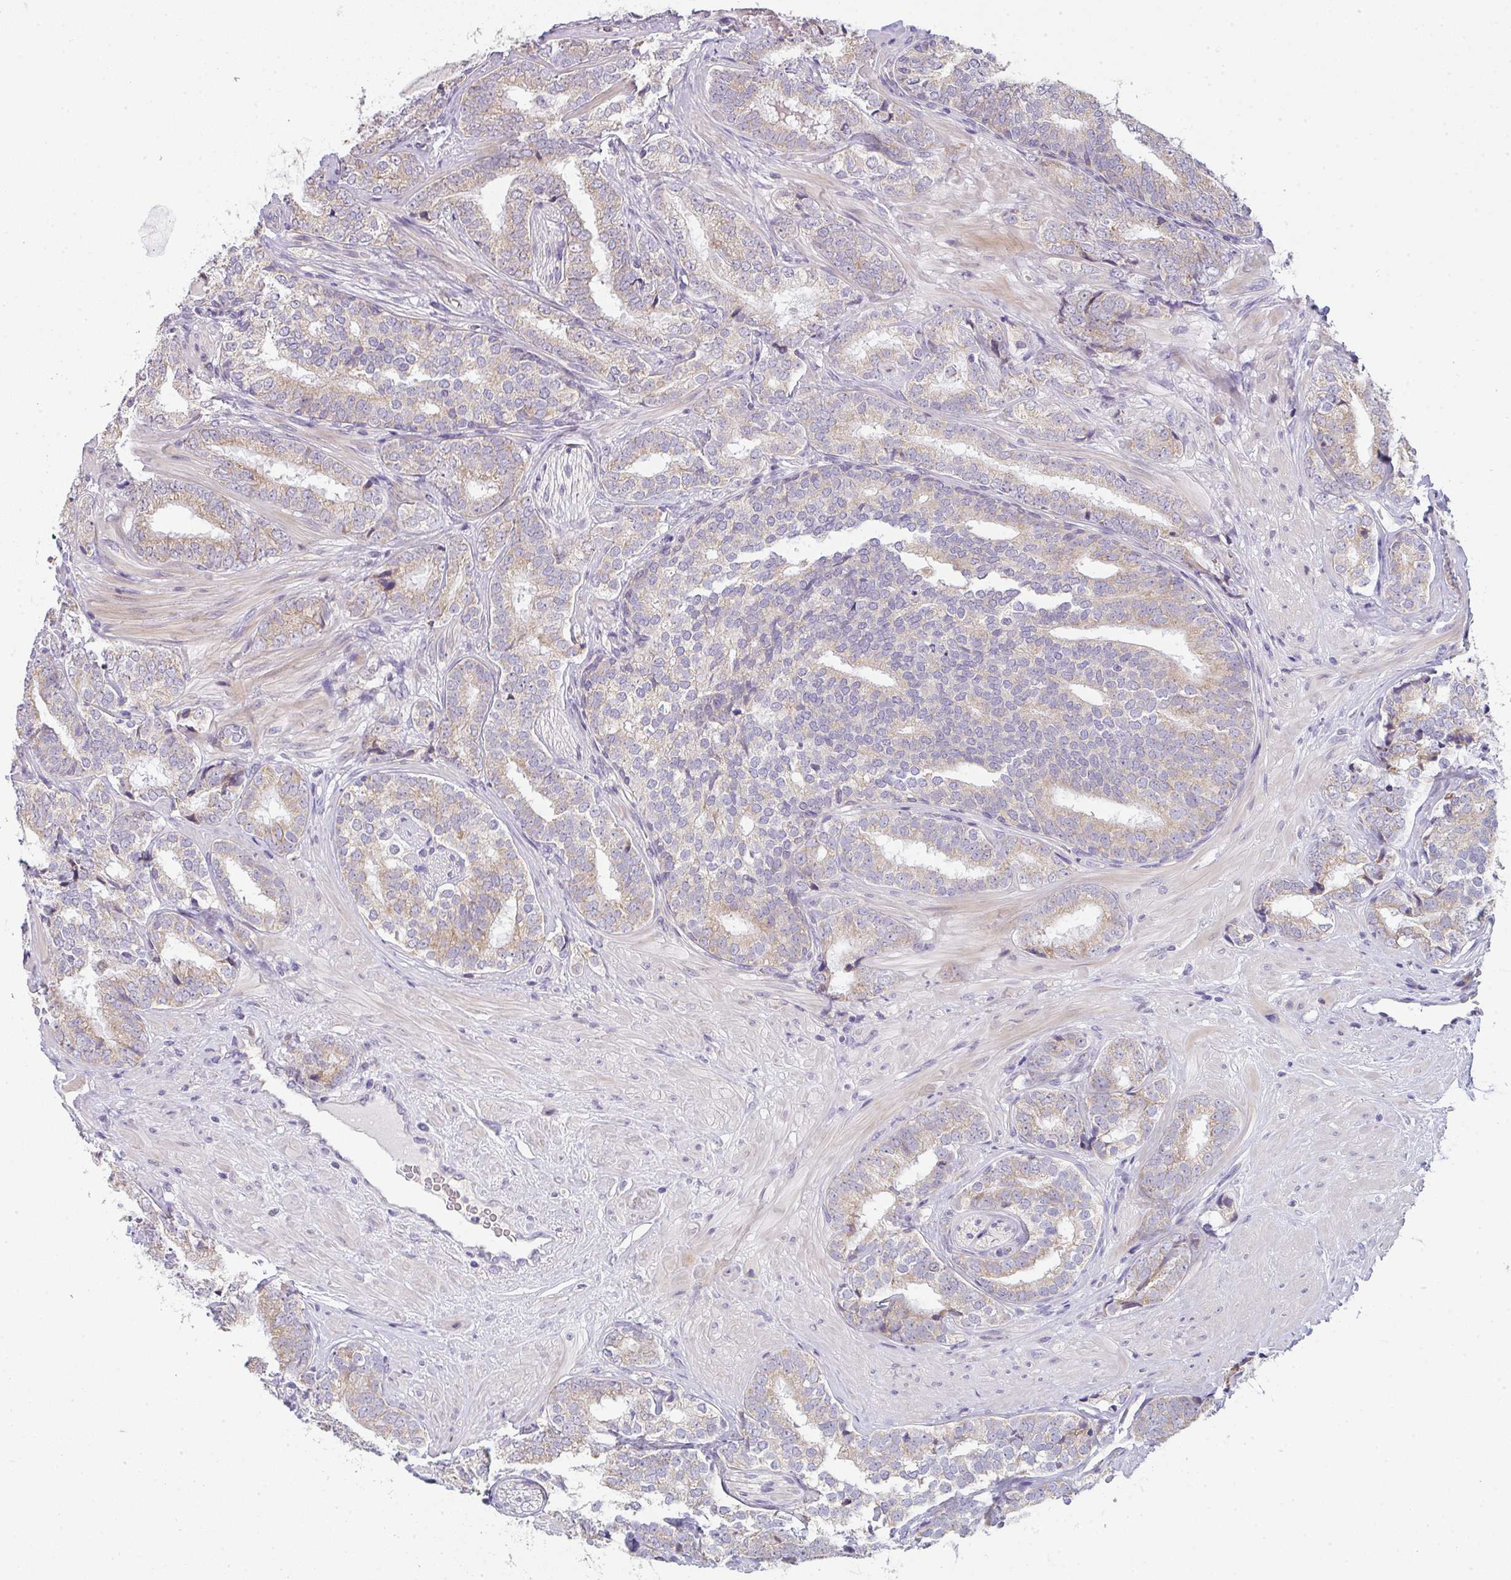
{"staining": {"intensity": "moderate", "quantity": ">75%", "location": "cytoplasmic/membranous"}, "tissue": "prostate cancer", "cell_type": "Tumor cells", "image_type": "cancer", "snomed": [{"axis": "morphology", "description": "Adenocarcinoma, High grade"}, {"axis": "topography", "description": "Prostate"}], "caption": "This is a micrograph of immunohistochemistry (IHC) staining of adenocarcinoma (high-grade) (prostate), which shows moderate expression in the cytoplasmic/membranous of tumor cells.", "gene": "CACNA1S", "patient": {"sex": "male", "age": 72}}